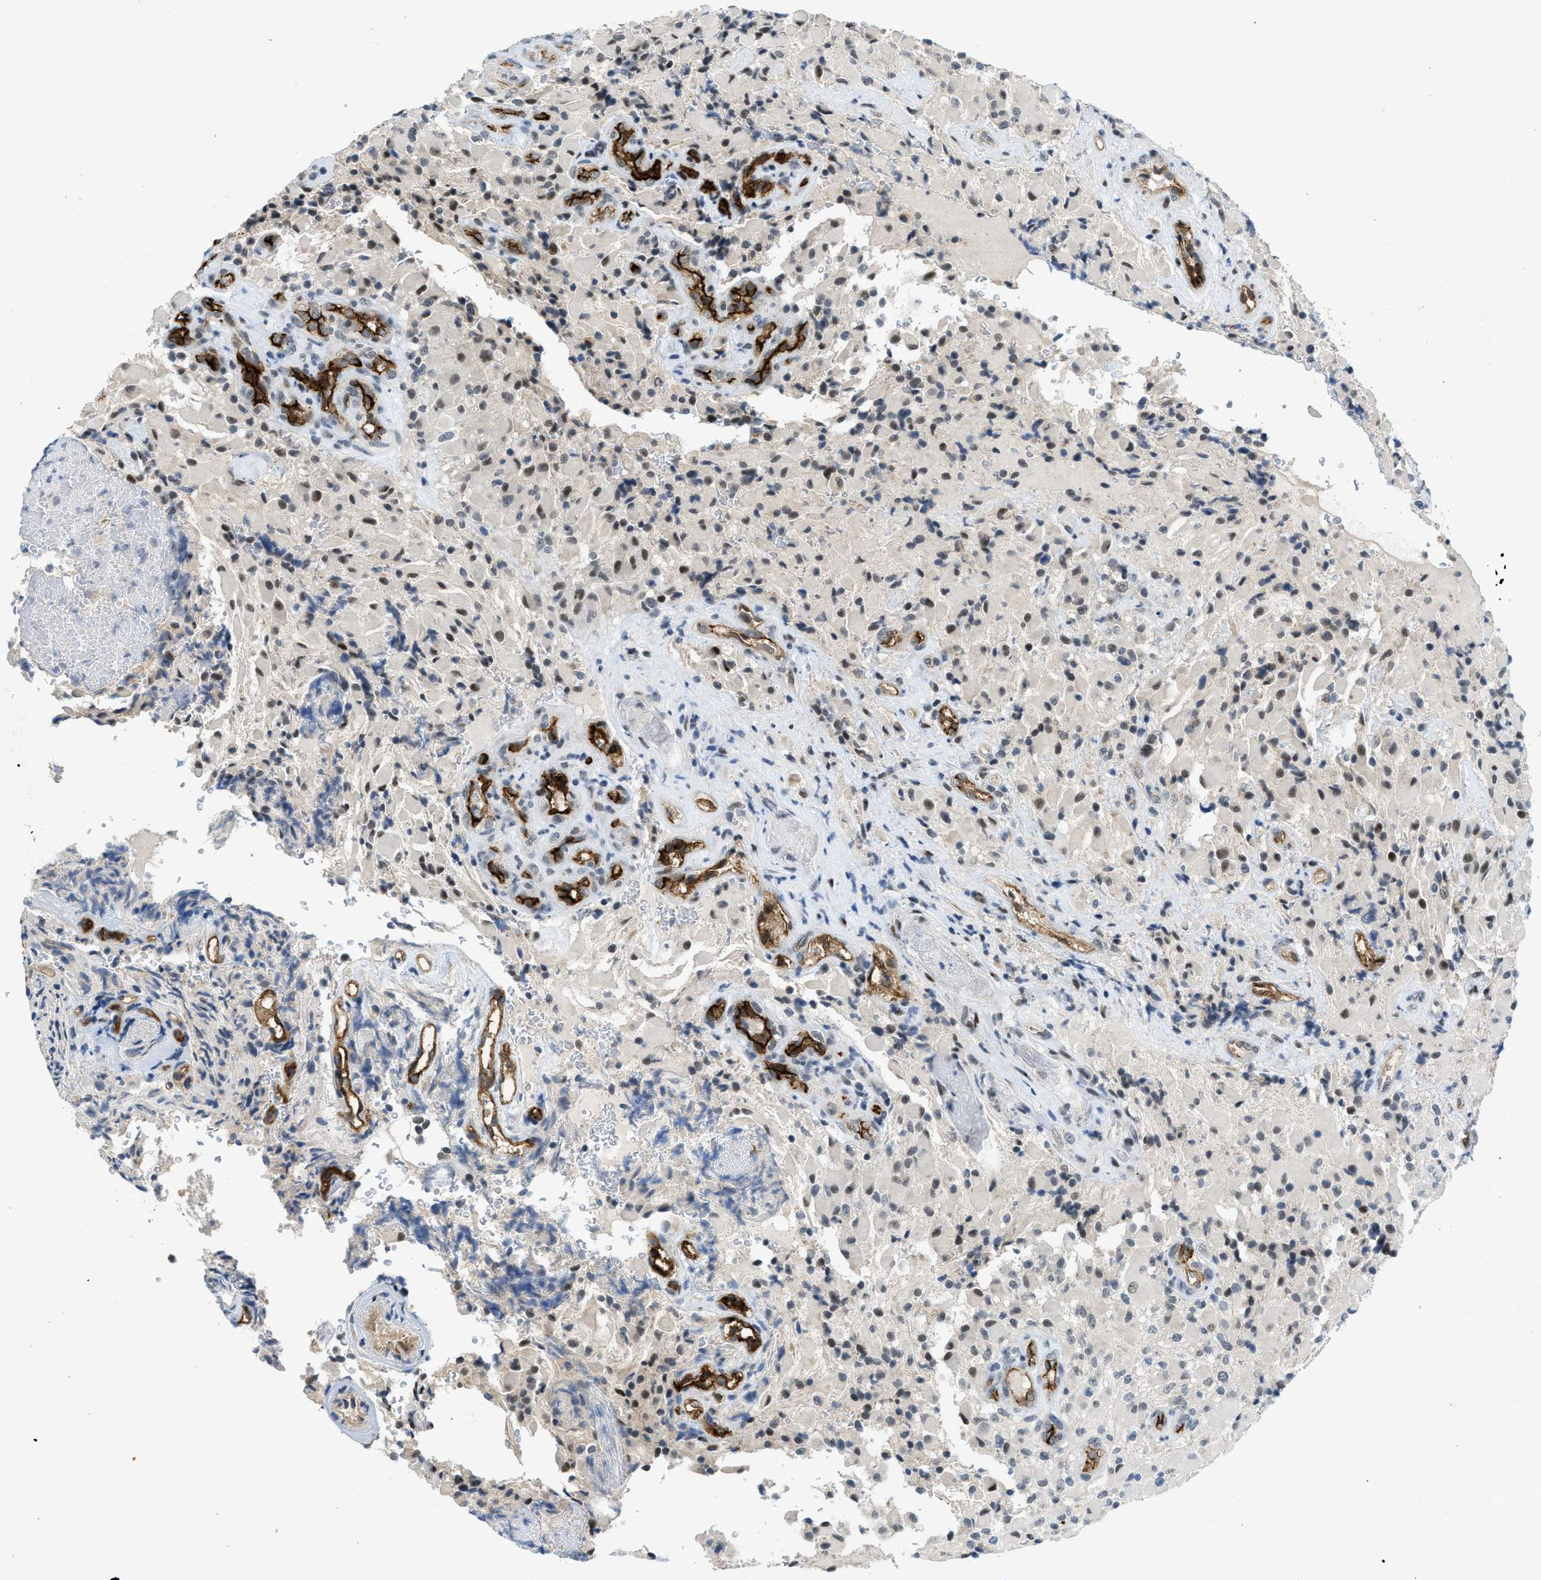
{"staining": {"intensity": "weak", "quantity": "<25%", "location": "nuclear"}, "tissue": "glioma", "cell_type": "Tumor cells", "image_type": "cancer", "snomed": [{"axis": "morphology", "description": "Glioma, malignant, High grade"}, {"axis": "topography", "description": "Brain"}], "caption": "This histopathology image is of malignant high-grade glioma stained with immunohistochemistry (IHC) to label a protein in brown with the nuclei are counter-stained blue. There is no positivity in tumor cells.", "gene": "SLCO2A1", "patient": {"sex": "male", "age": 71}}